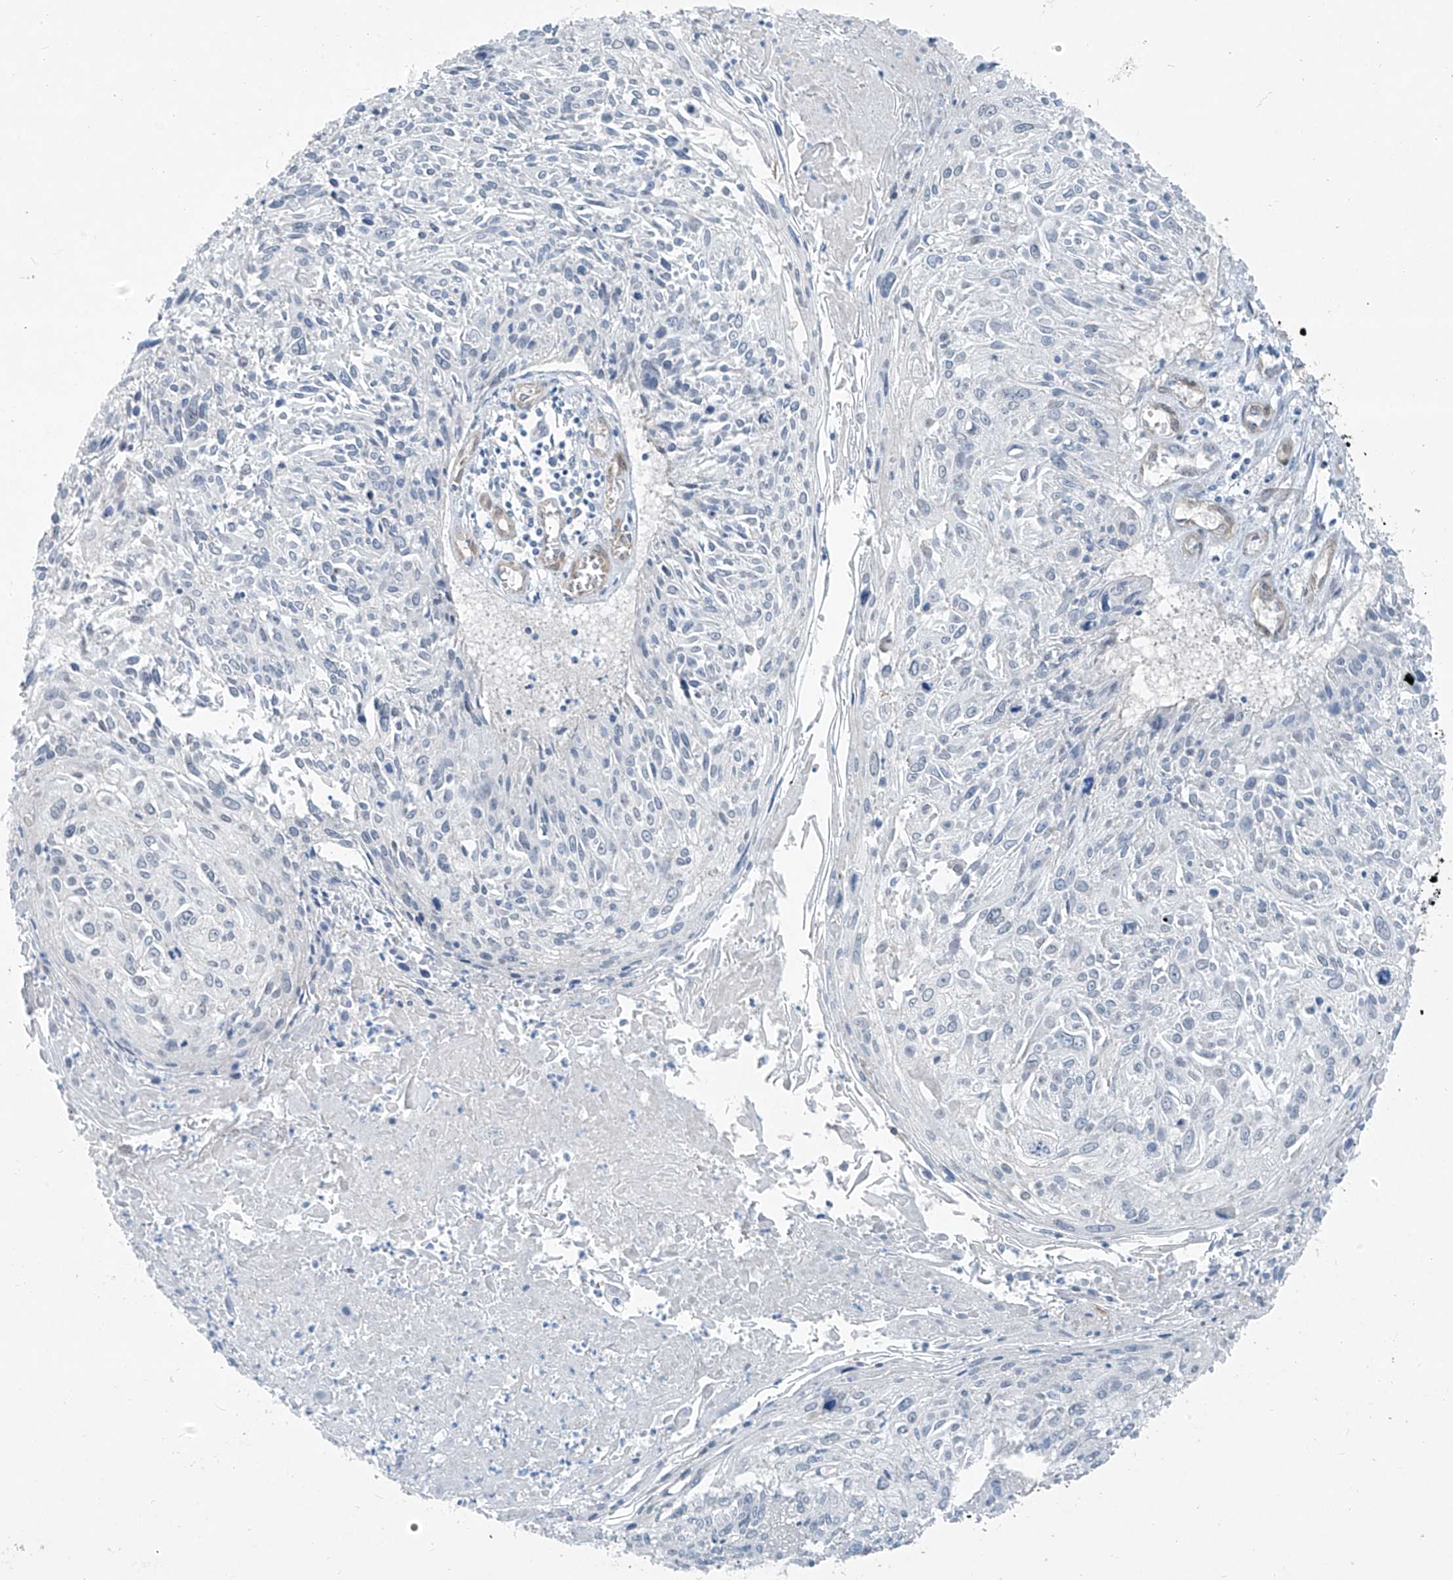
{"staining": {"intensity": "negative", "quantity": "none", "location": "none"}, "tissue": "cervical cancer", "cell_type": "Tumor cells", "image_type": "cancer", "snomed": [{"axis": "morphology", "description": "Squamous cell carcinoma, NOS"}, {"axis": "topography", "description": "Cervix"}], "caption": "This is an immunohistochemistry (IHC) histopathology image of cervical cancer (squamous cell carcinoma). There is no positivity in tumor cells.", "gene": "TNS2", "patient": {"sex": "female", "age": 51}}